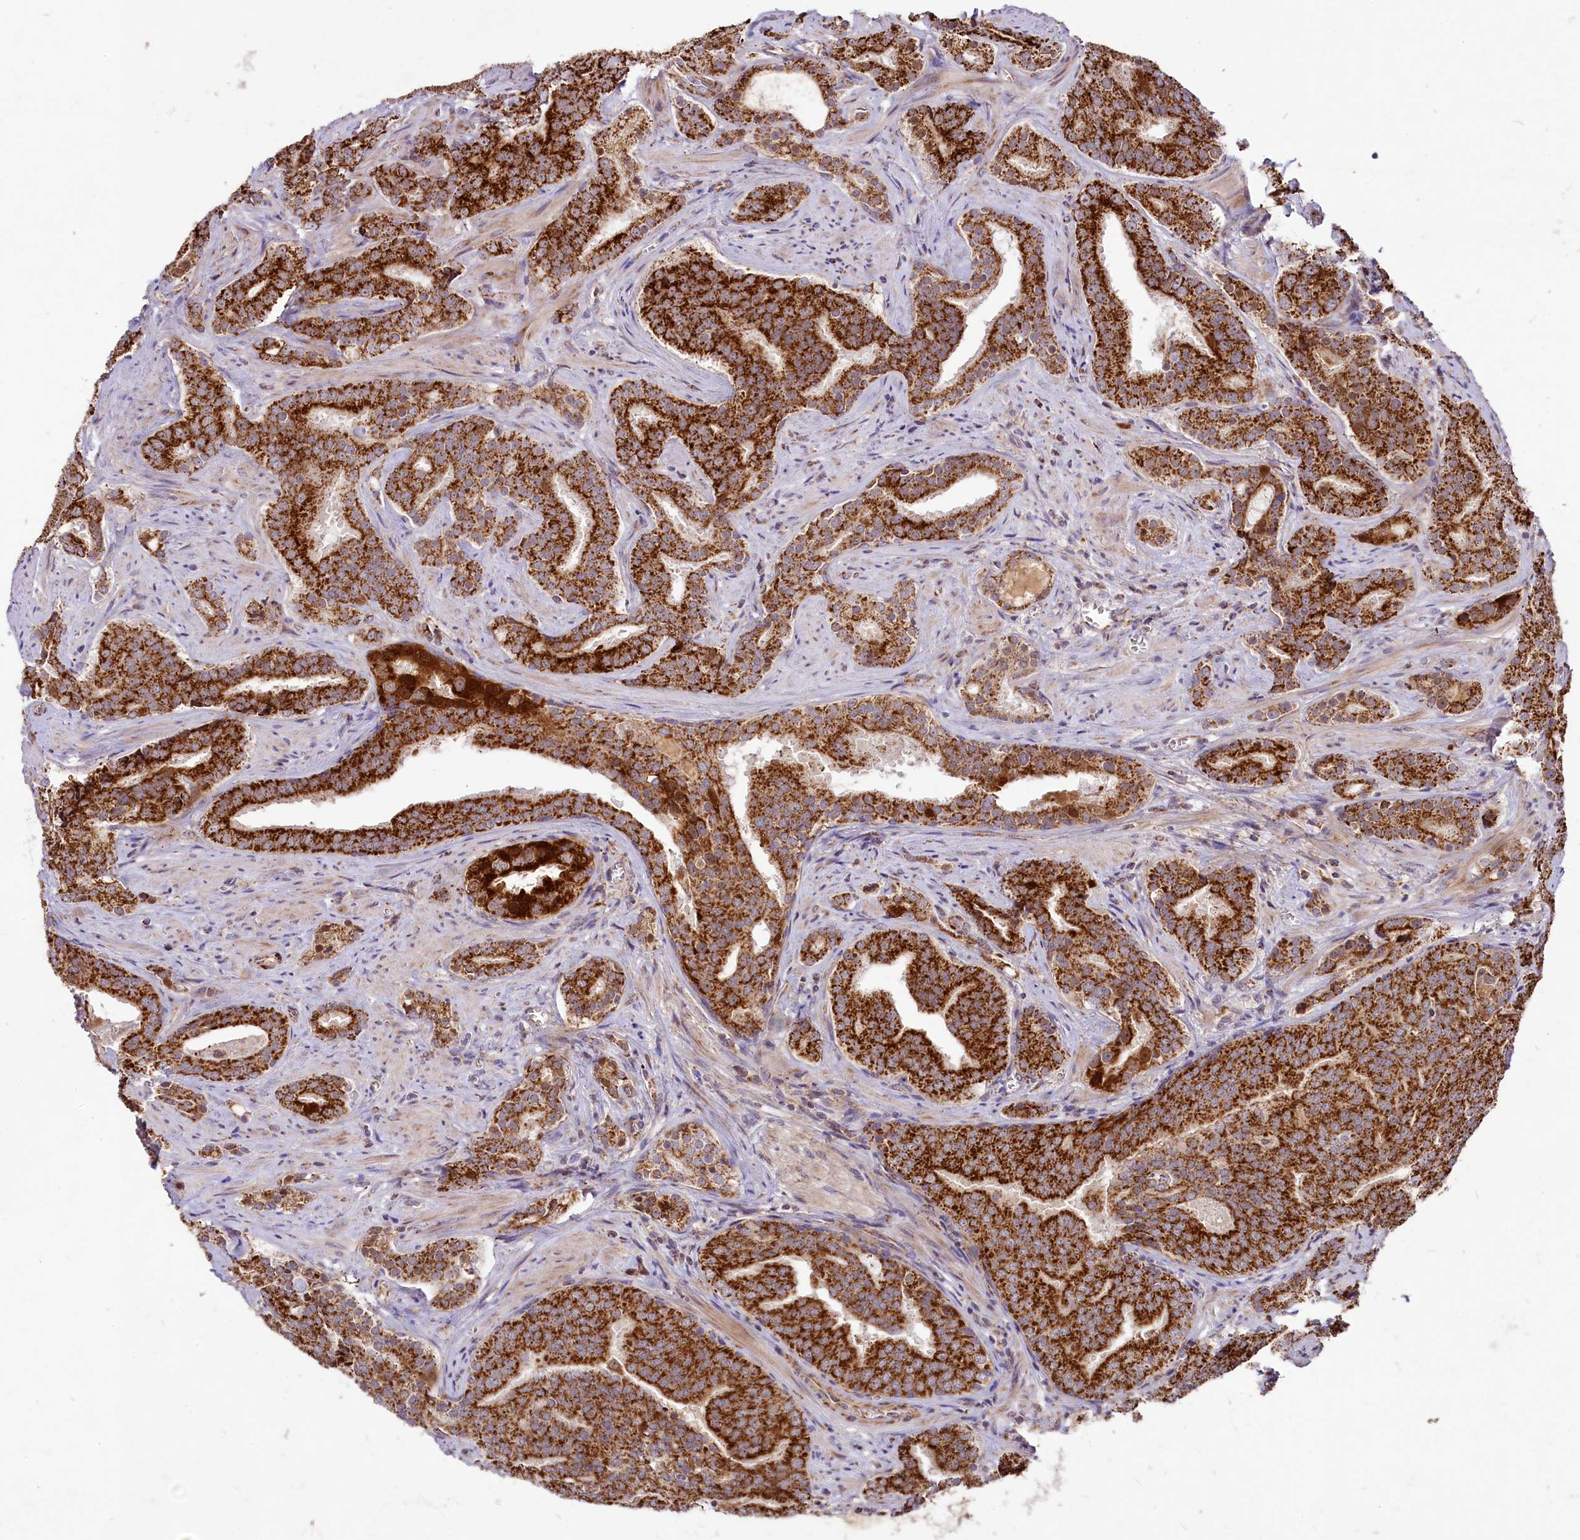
{"staining": {"intensity": "strong", "quantity": ">75%", "location": "cytoplasmic/membranous"}, "tissue": "prostate cancer", "cell_type": "Tumor cells", "image_type": "cancer", "snomed": [{"axis": "morphology", "description": "Adenocarcinoma, High grade"}, {"axis": "topography", "description": "Prostate"}], "caption": "Immunohistochemistry (DAB) staining of human prostate adenocarcinoma (high-grade) reveals strong cytoplasmic/membranous protein expression in about >75% of tumor cells. The protein of interest is stained brown, and the nuclei are stained in blue (DAB (3,3'-diaminobenzidine) IHC with brightfield microscopy, high magnification).", "gene": "COX17", "patient": {"sex": "male", "age": 55}}